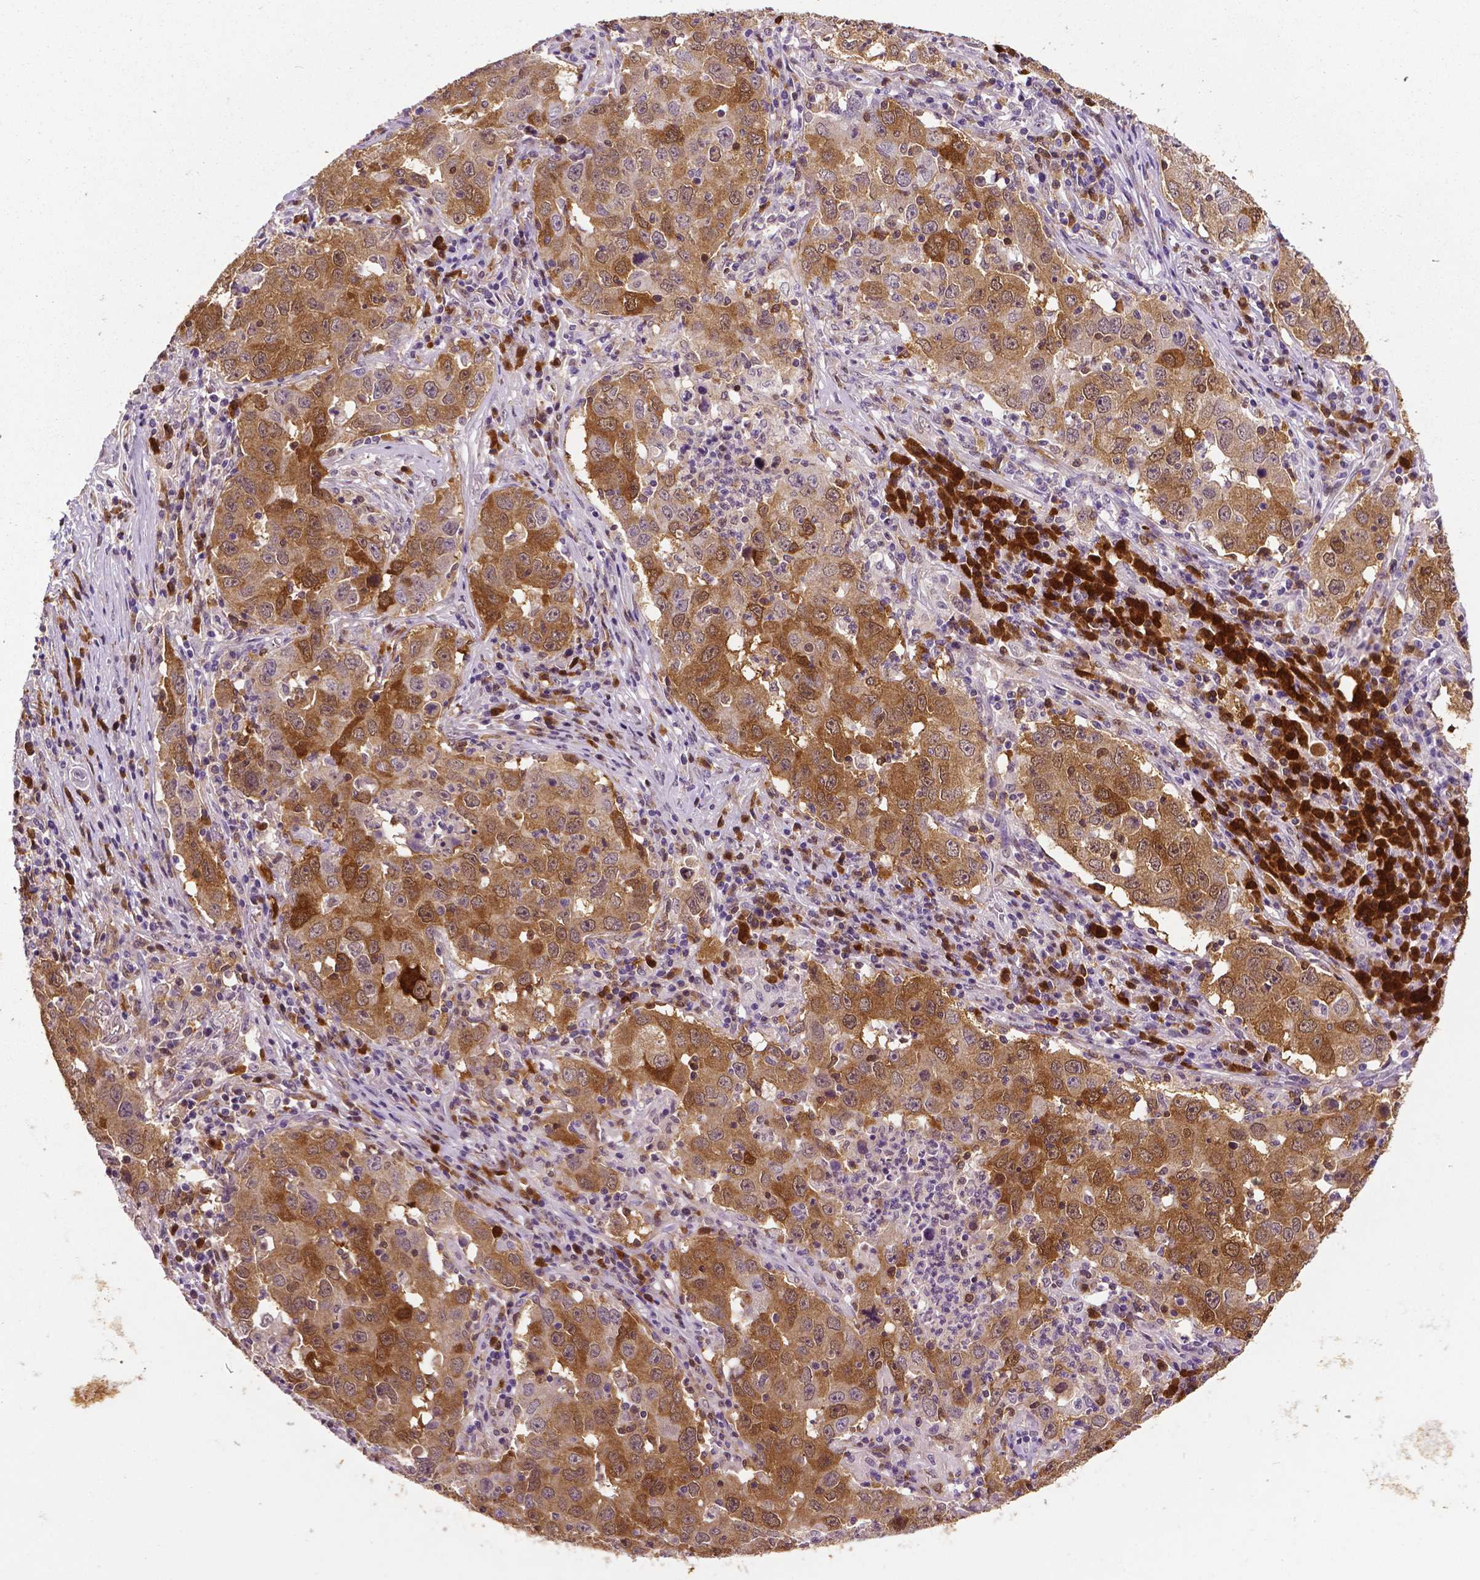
{"staining": {"intensity": "moderate", "quantity": ">75%", "location": "cytoplasmic/membranous"}, "tissue": "lung cancer", "cell_type": "Tumor cells", "image_type": "cancer", "snomed": [{"axis": "morphology", "description": "Adenocarcinoma, NOS"}, {"axis": "topography", "description": "Lung"}], "caption": "A brown stain labels moderate cytoplasmic/membranous positivity of a protein in human lung cancer (adenocarcinoma) tumor cells.", "gene": "PHGDH", "patient": {"sex": "male", "age": 73}}